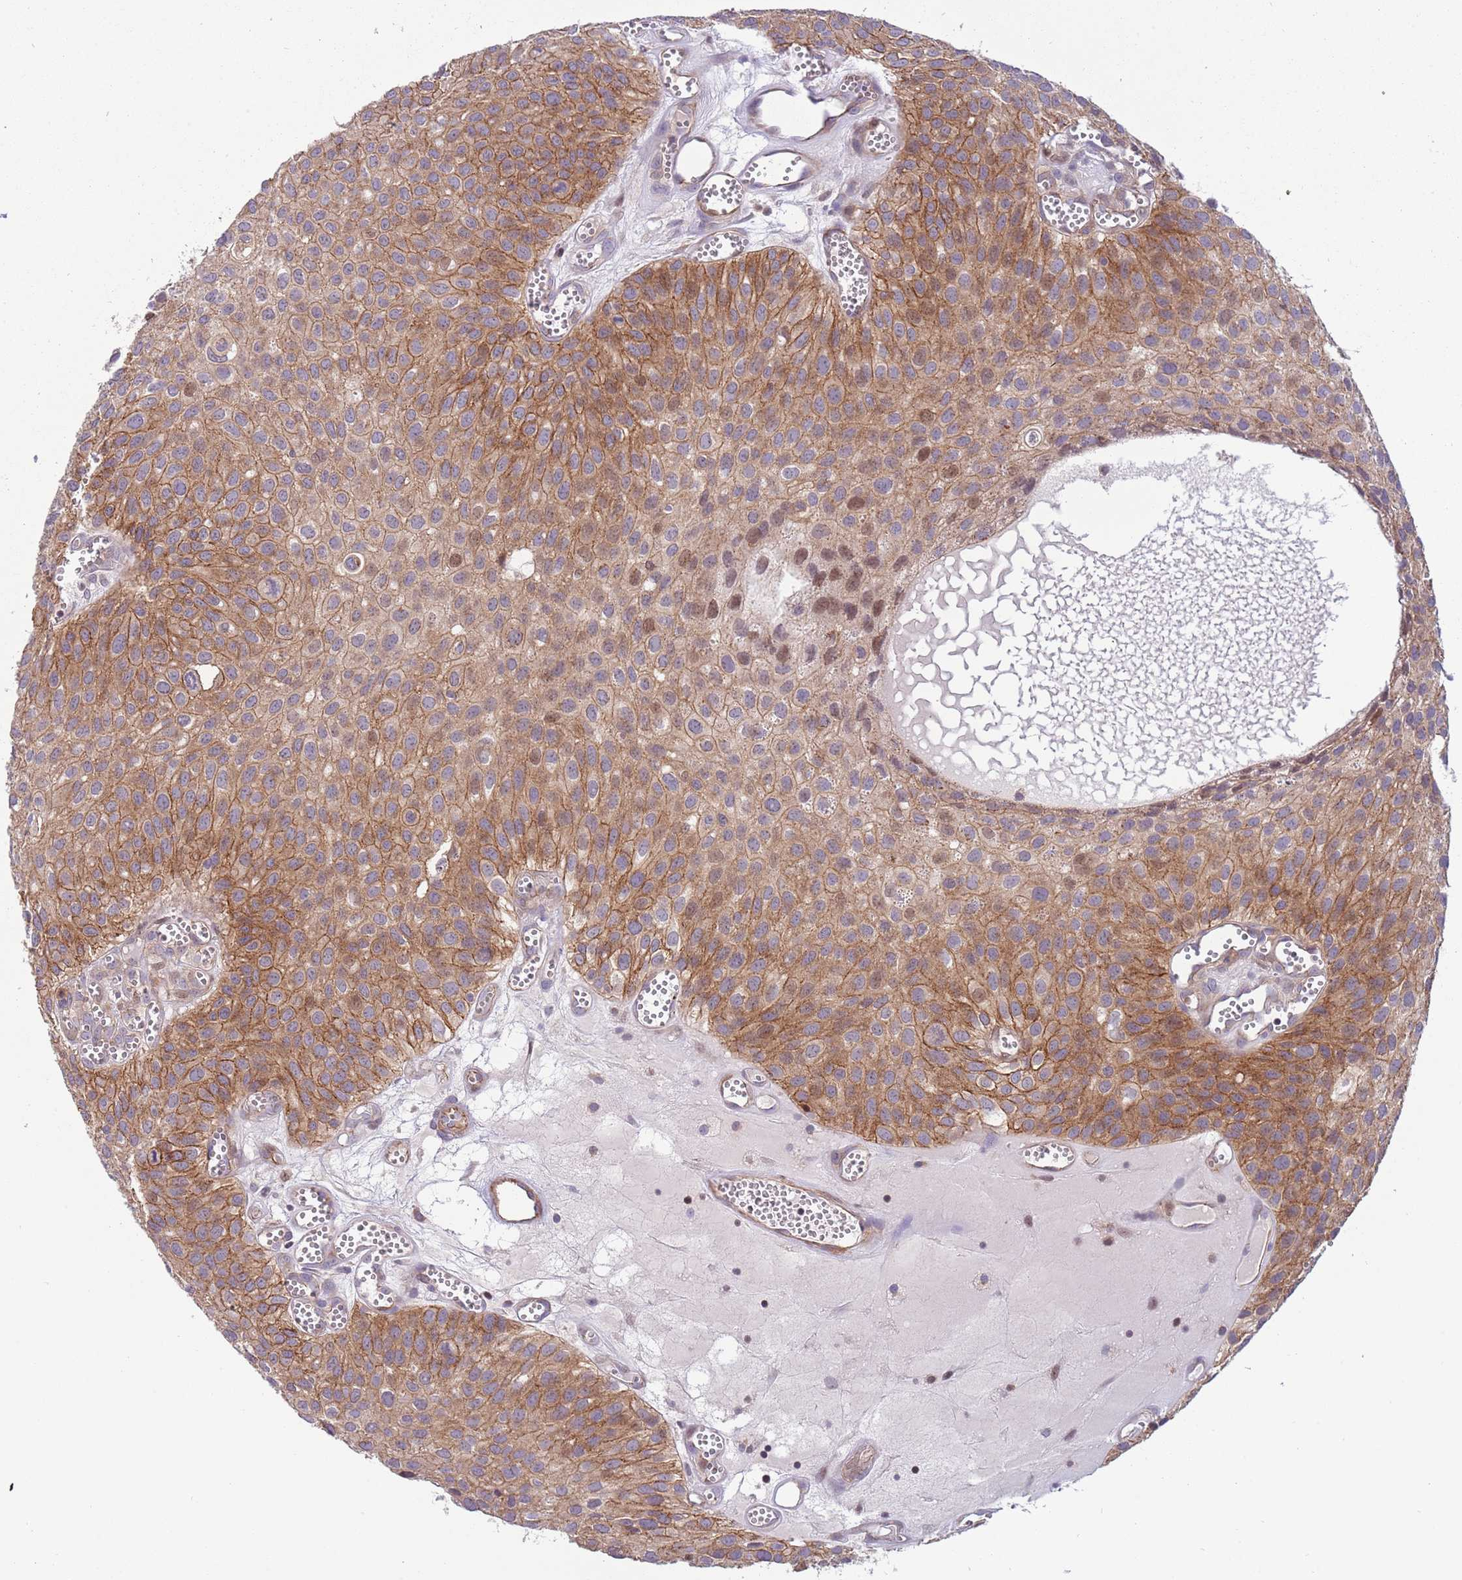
{"staining": {"intensity": "moderate", "quantity": ">75%", "location": "cytoplasmic/membranous,nuclear"}, "tissue": "urothelial cancer", "cell_type": "Tumor cells", "image_type": "cancer", "snomed": [{"axis": "morphology", "description": "Urothelial carcinoma, Low grade"}, {"axis": "topography", "description": "Urinary bladder"}], "caption": "Brown immunohistochemical staining in human urothelial cancer reveals moderate cytoplasmic/membranous and nuclear staining in approximately >75% of tumor cells.", "gene": "ITGB6", "patient": {"sex": "male", "age": 88}}